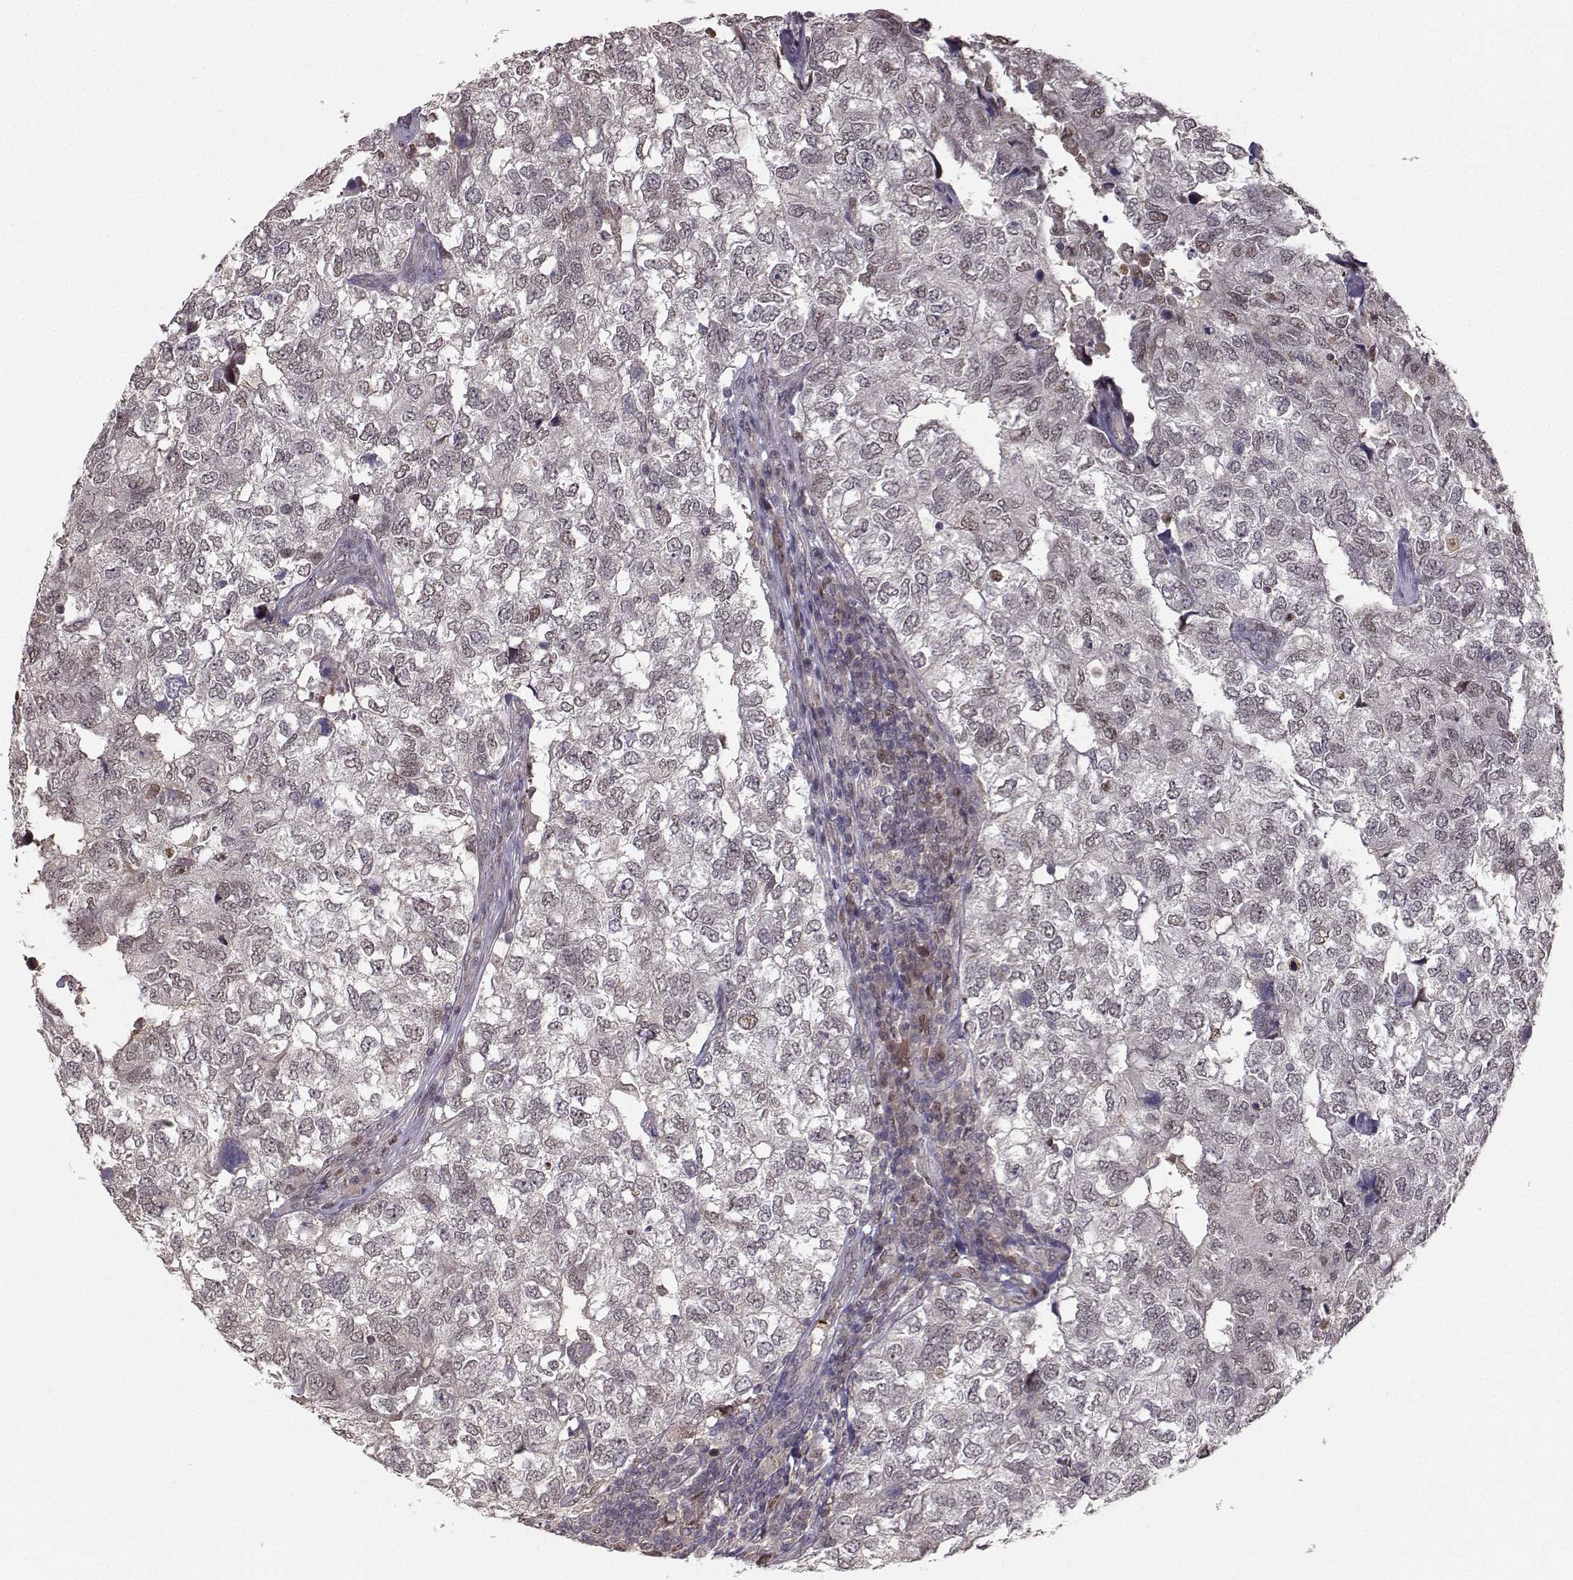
{"staining": {"intensity": "weak", "quantity": "<25%", "location": "nuclear"}, "tissue": "breast cancer", "cell_type": "Tumor cells", "image_type": "cancer", "snomed": [{"axis": "morphology", "description": "Duct carcinoma"}, {"axis": "topography", "description": "Breast"}], "caption": "Immunohistochemistry micrograph of neoplastic tissue: breast cancer stained with DAB (3,3'-diaminobenzidine) demonstrates no significant protein positivity in tumor cells.", "gene": "PKP2", "patient": {"sex": "female", "age": 30}}